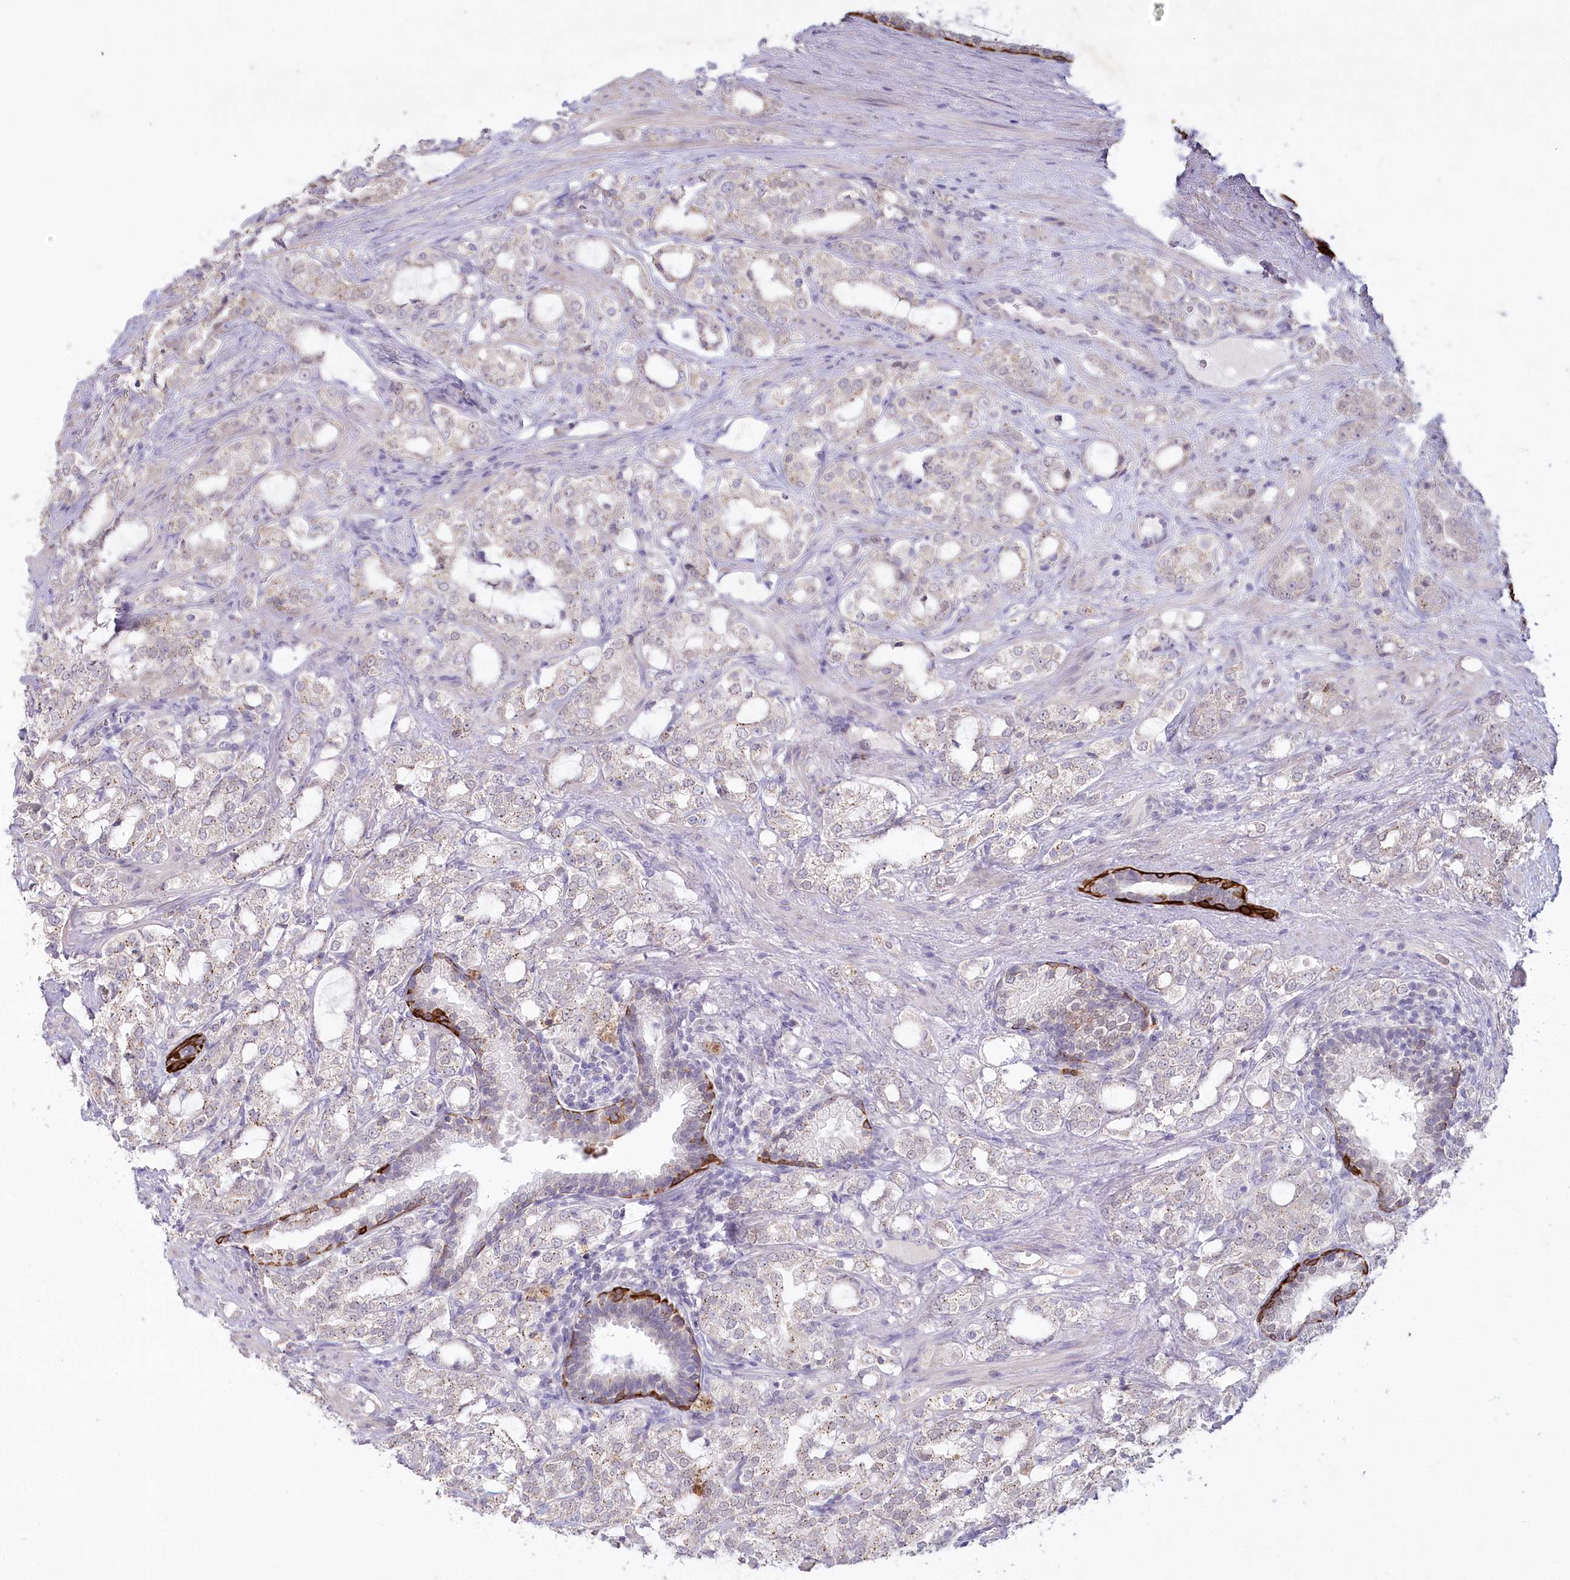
{"staining": {"intensity": "negative", "quantity": "none", "location": "none"}, "tissue": "prostate cancer", "cell_type": "Tumor cells", "image_type": "cancer", "snomed": [{"axis": "morphology", "description": "Adenocarcinoma, High grade"}, {"axis": "topography", "description": "Prostate"}], "caption": "This is a micrograph of immunohistochemistry (IHC) staining of prostate cancer (high-grade adenocarcinoma), which shows no positivity in tumor cells.", "gene": "ABITRAM", "patient": {"sex": "male", "age": 64}}